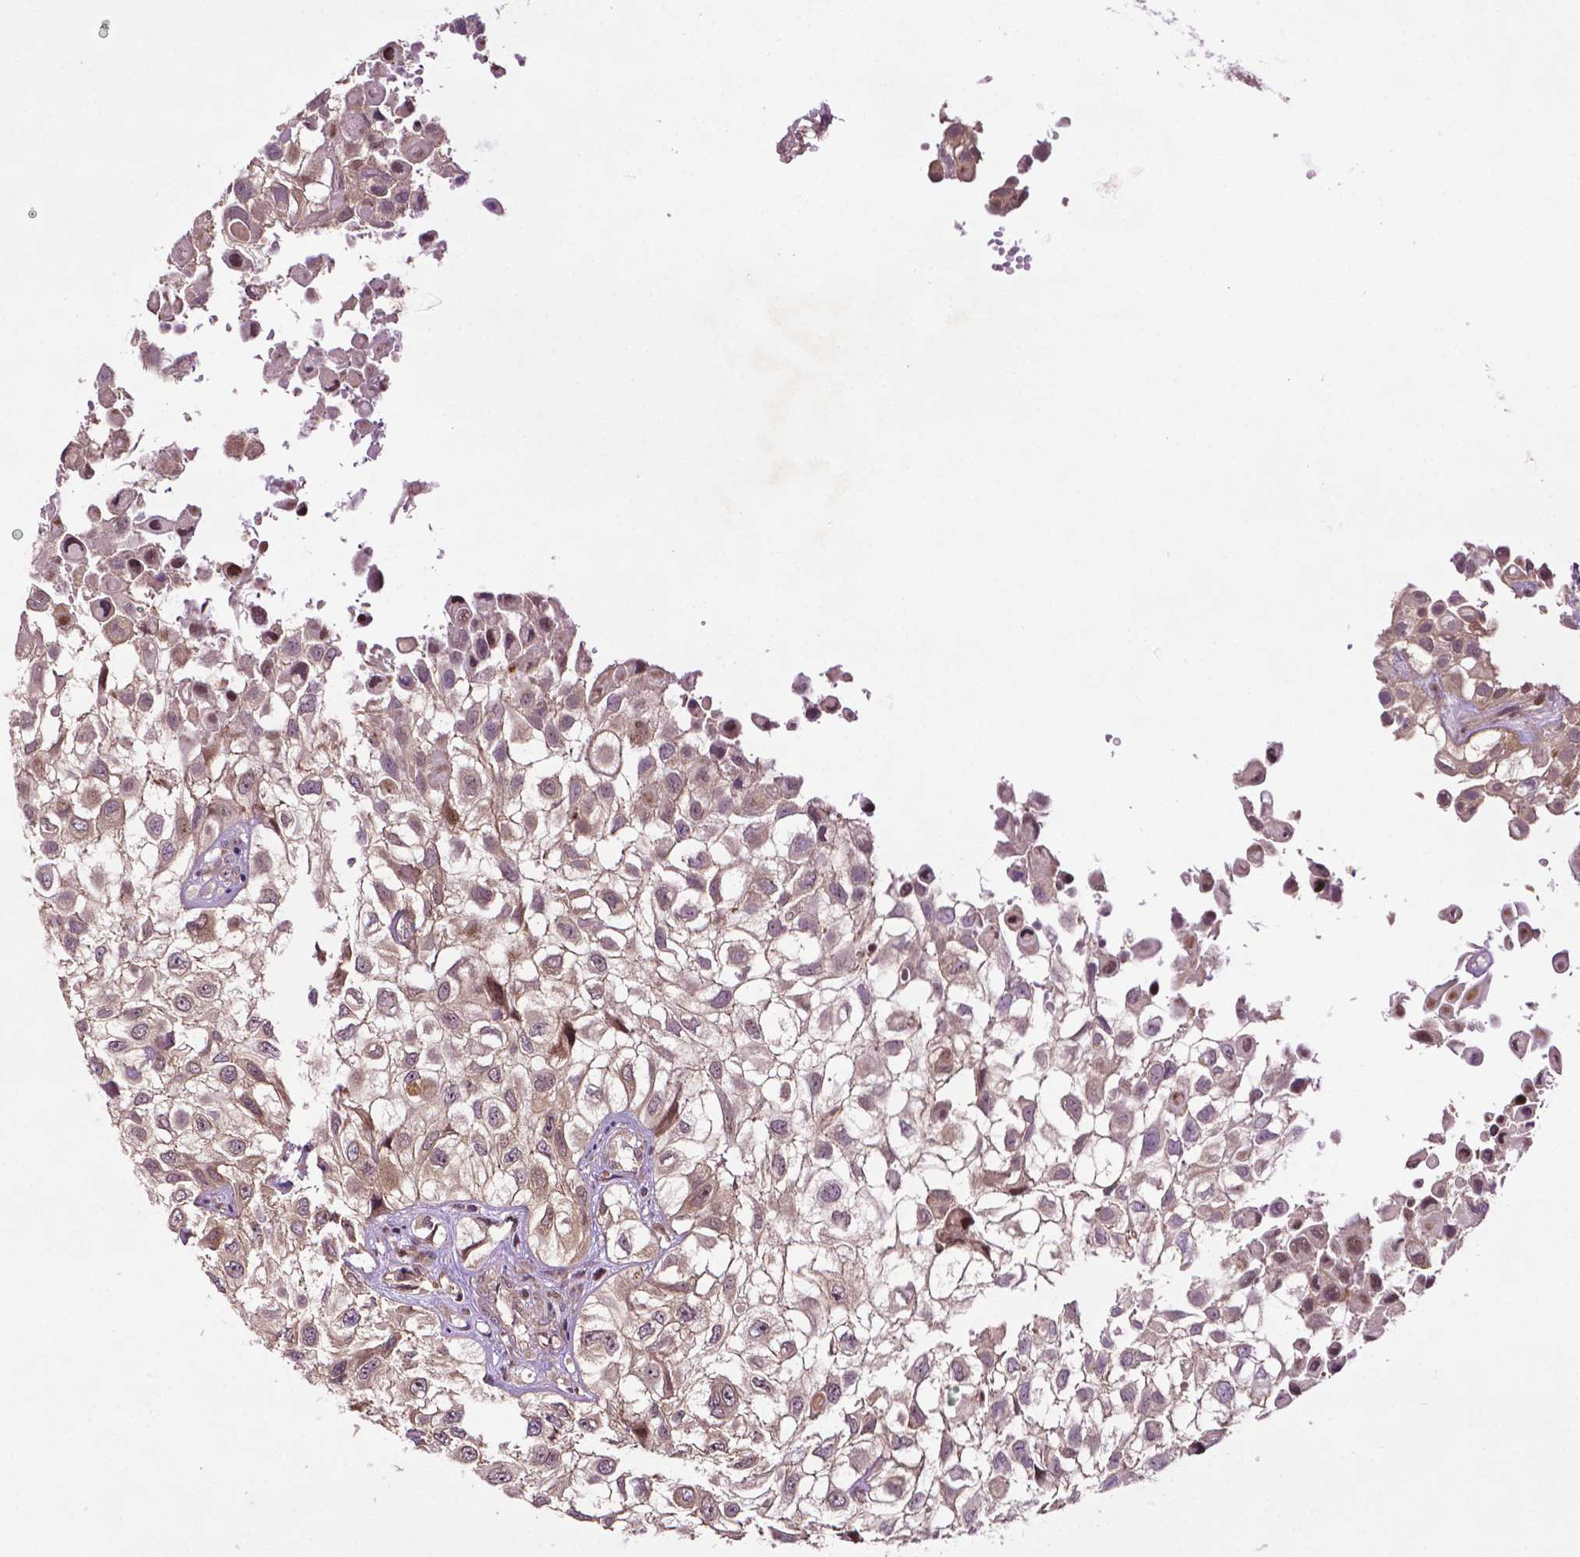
{"staining": {"intensity": "weak", "quantity": ">75%", "location": "cytoplasmic/membranous"}, "tissue": "urothelial cancer", "cell_type": "Tumor cells", "image_type": "cancer", "snomed": [{"axis": "morphology", "description": "Urothelial carcinoma, High grade"}, {"axis": "topography", "description": "Urinary bladder"}], "caption": "Immunohistochemical staining of high-grade urothelial carcinoma demonstrates low levels of weak cytoplasmic/membranous expression in approximately >75% of tumor cells.", "gene": "TMX2", "patient": {"sex": "male", "age": 56}}